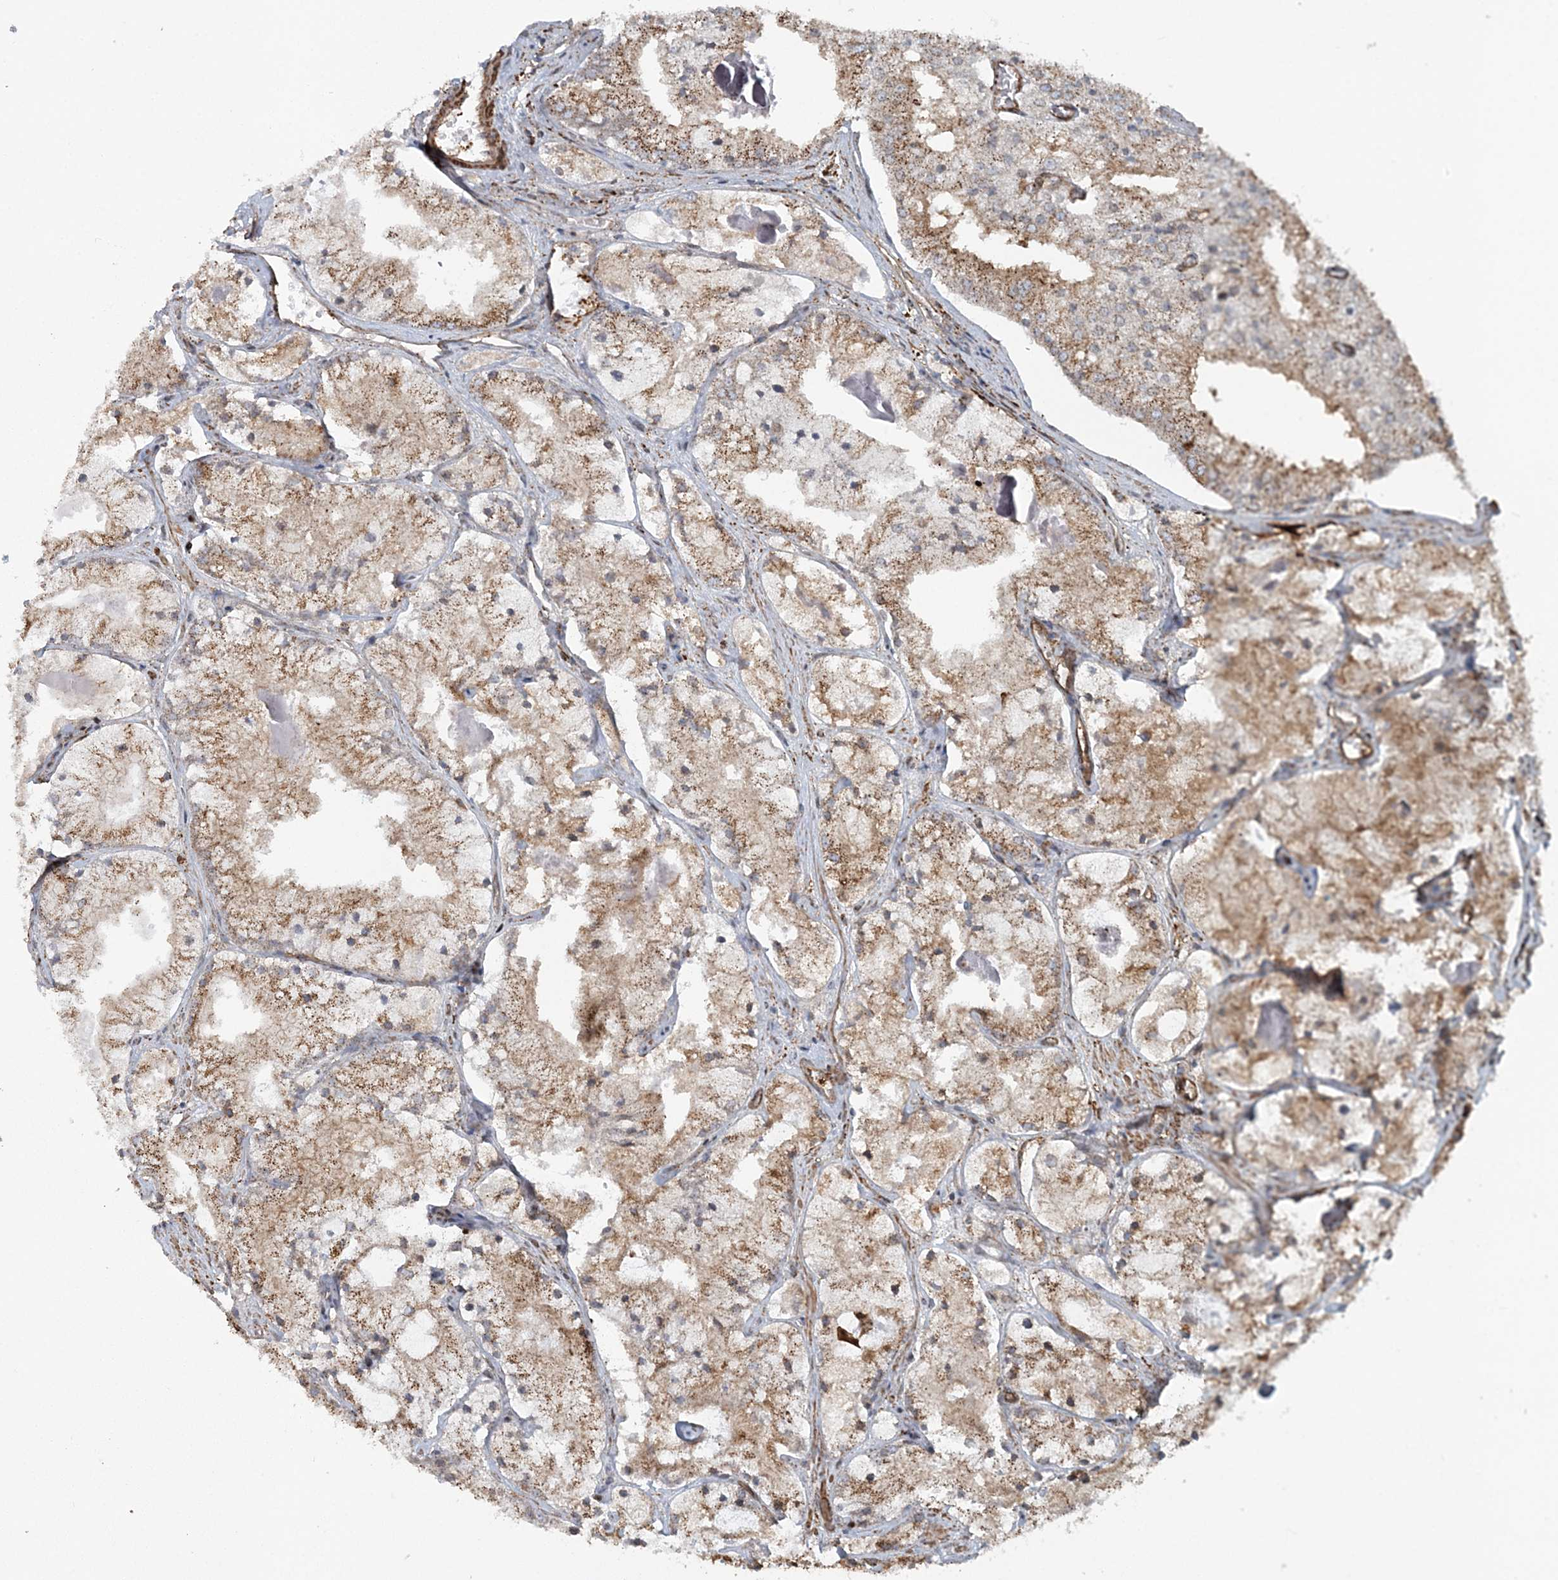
{"staining": {"intensity": "moderate", "quantity": ">75%", "location": "cytoplasmic/membranous"}, "tissue": "prostate cancer", "cell_type": "Tumor cells", "image_type": "cancer", "snomed": [{"axis": "morphology", "description": "Adenocarcinoma, High grade"}, {"axis": "topography", "description": "Prostate"}], "caption": "Human prostate adenocarcinoma (high-grade) stained with a brown dye demonstrates moderate cytoplasmic/membranous positive positivity in about >75% of tumor cells.", "gene": "TRAF3IP2", "patient": {"sex": "male", "age": 50}}